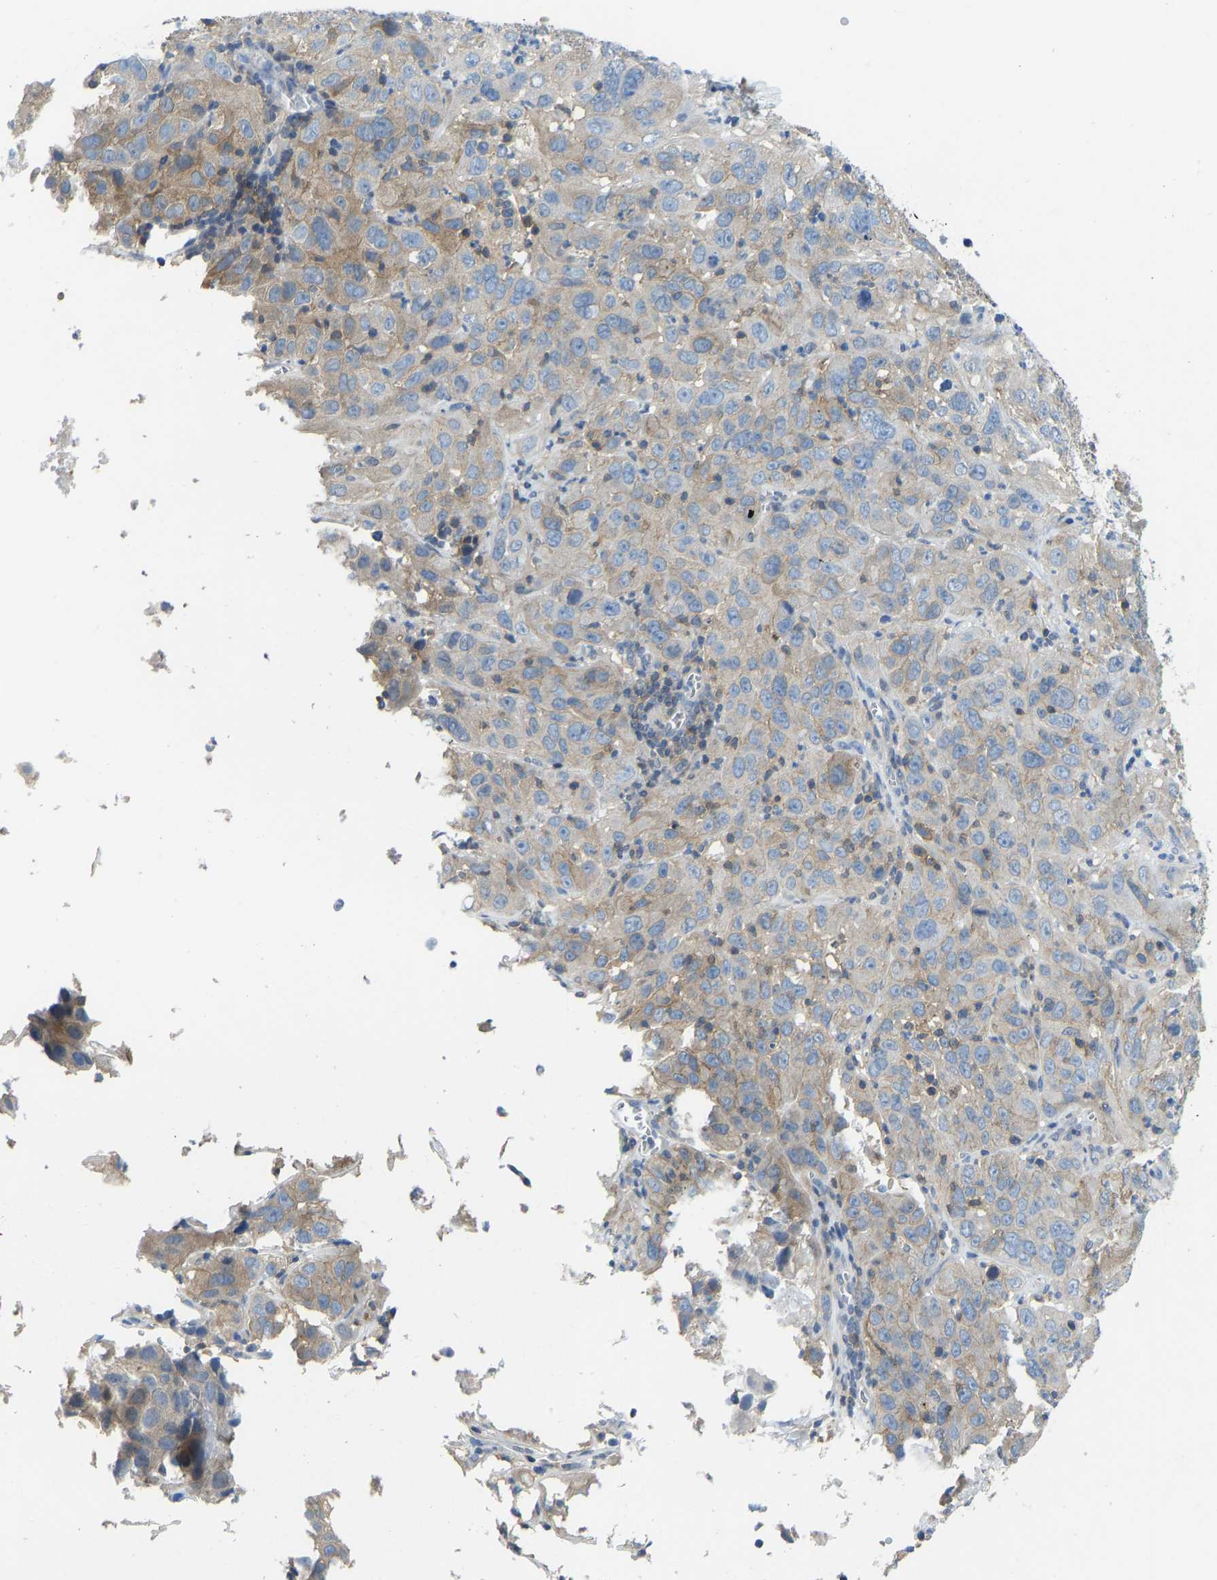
{"staining": {"intensity": "moderate", "quantity": "25%-75%", "location": "cytoplasmic/membranous"}, "tissue": "cervical cancer", "cell_type": "Tumor cells", "image_type": "cancer", "snomed": [{"axis": "morphology", "description": "Squamous cell carcinoma, NOS"}, {"axis": "topography", "description": "Cervix"}], "caption": "Brown immunohistochemical staining in cervical squamous cell carcinoma exhibits moderate cytoplasmic/membranous expression in about 25%-75% of tumor cells.", "gene": "NDRG3", "patient": {"sex": "female", "age": 32}}